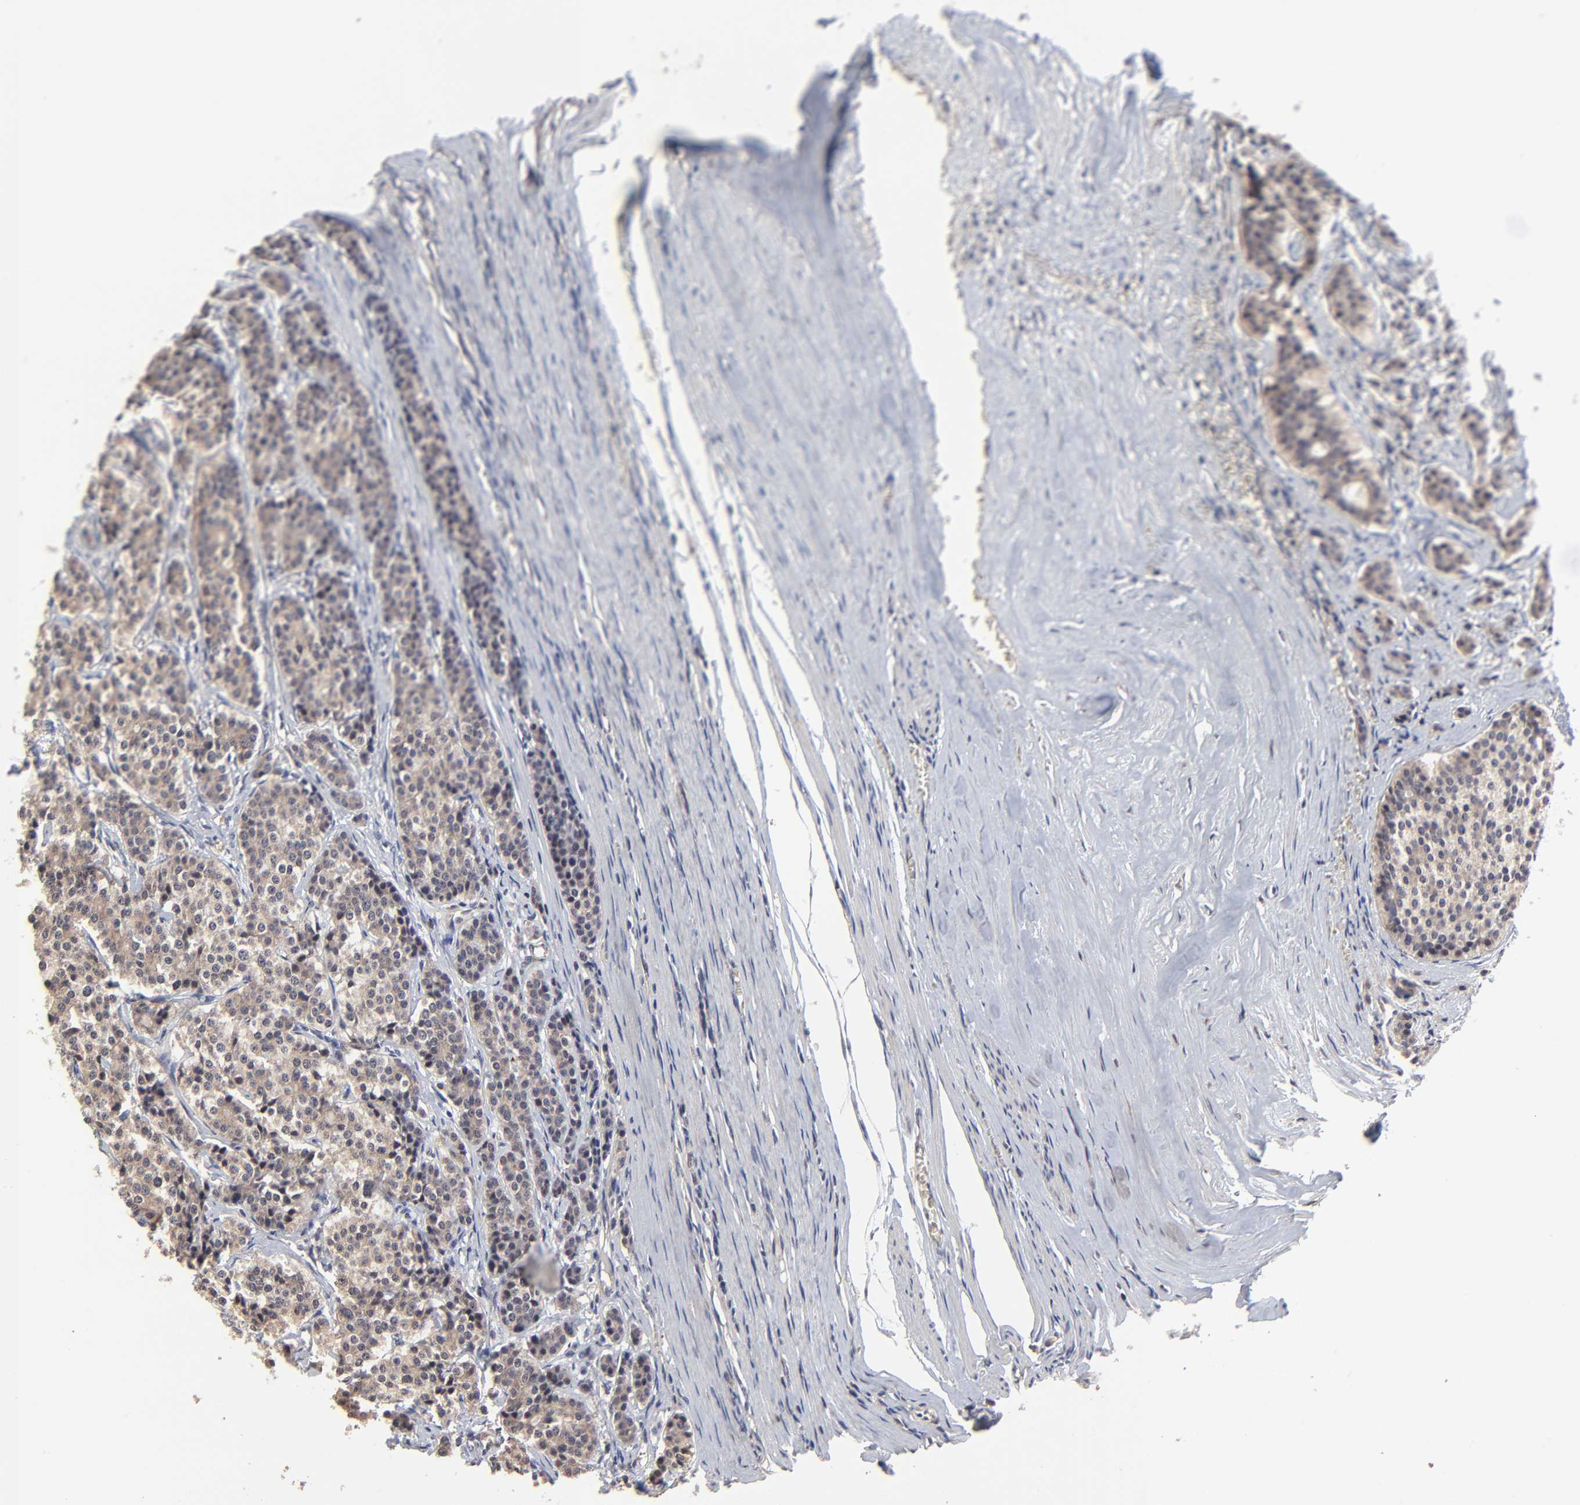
{"staining": {"intensity": "moderate", "quantity": ">75%", "location": "cytoplasmic/membranous"}, "tissue": "carcinoid", "cell_type": "Tumor cells", "image_type": "cancer", "snomed": [{"axis": "morphology", "description": "Carcinoid, malignant, NOS"}, {"axis": "topography", "description": "Small intestine"}], "caption": "Tumor cells exhibit medium levels of moderate cytoplasmic/membranous staining in approximately >75% of cells in human carcinoid. (brown staining indicates protein expression, while blue staining denotes nuclei).", "gene": "FRMD8", "patient": {"sex": "male", "age": 63}}